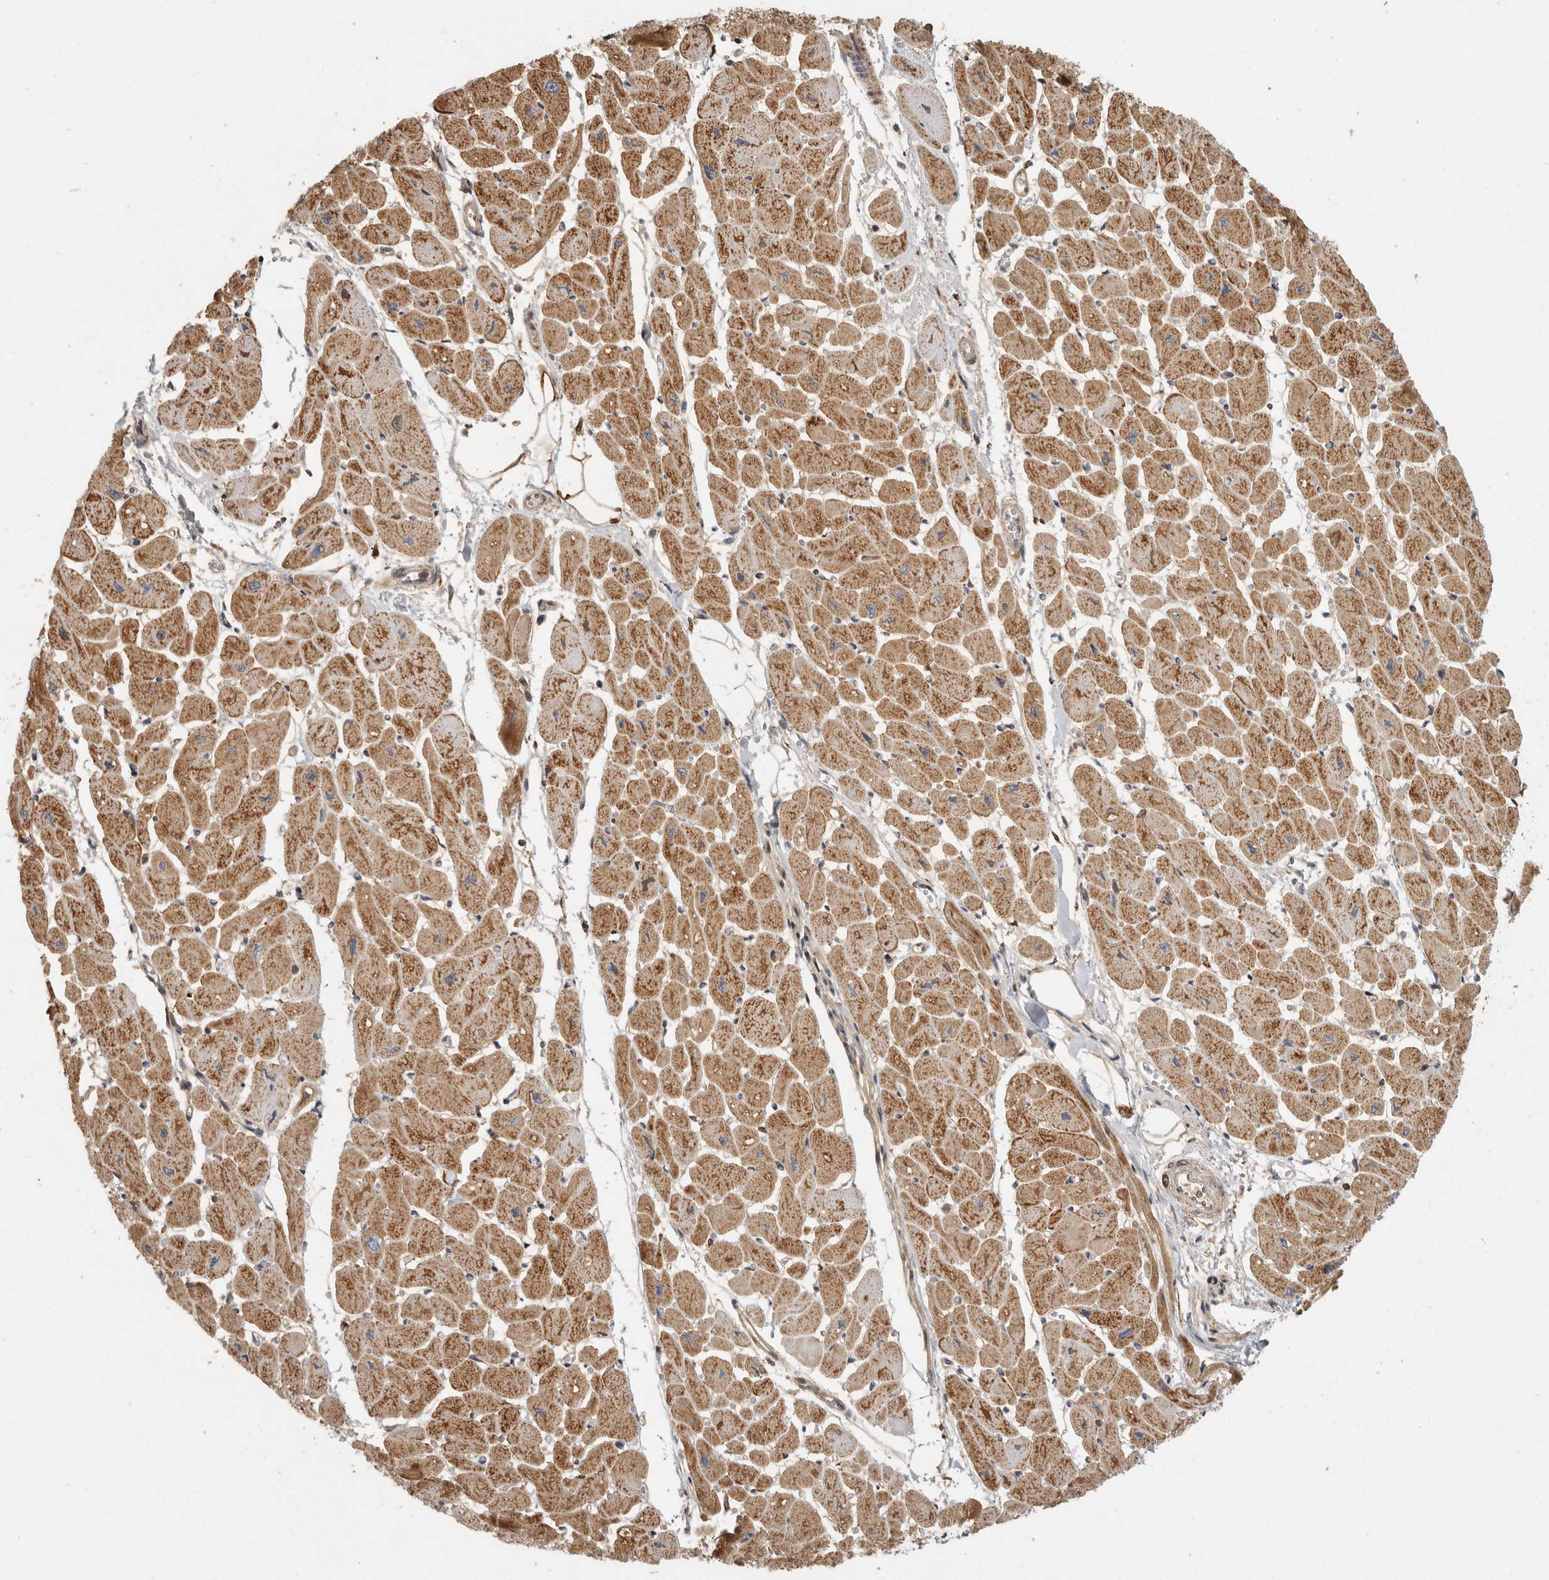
{"staining": {"intensity": "moderate", "quantity": ">75%", "location": "cytoplasmic/membranous"}, "tissue": "heart muscle", "cell_type": "Cardiomyocytes", "image_type": "normal", "snomed": [{"axis": "morphology", "description": "Normal tissue, NOS"}, {"axis": "topography", "description": "Heart"}], "caption": "Protein expression by immunohistochemistry reveals moderate cytoplasmic/membranous positivity in about >75% of cardiomyocytes in benign heart muscle.", "gene": "SWT1", "patient": {"sex": "female", "age": 54}}